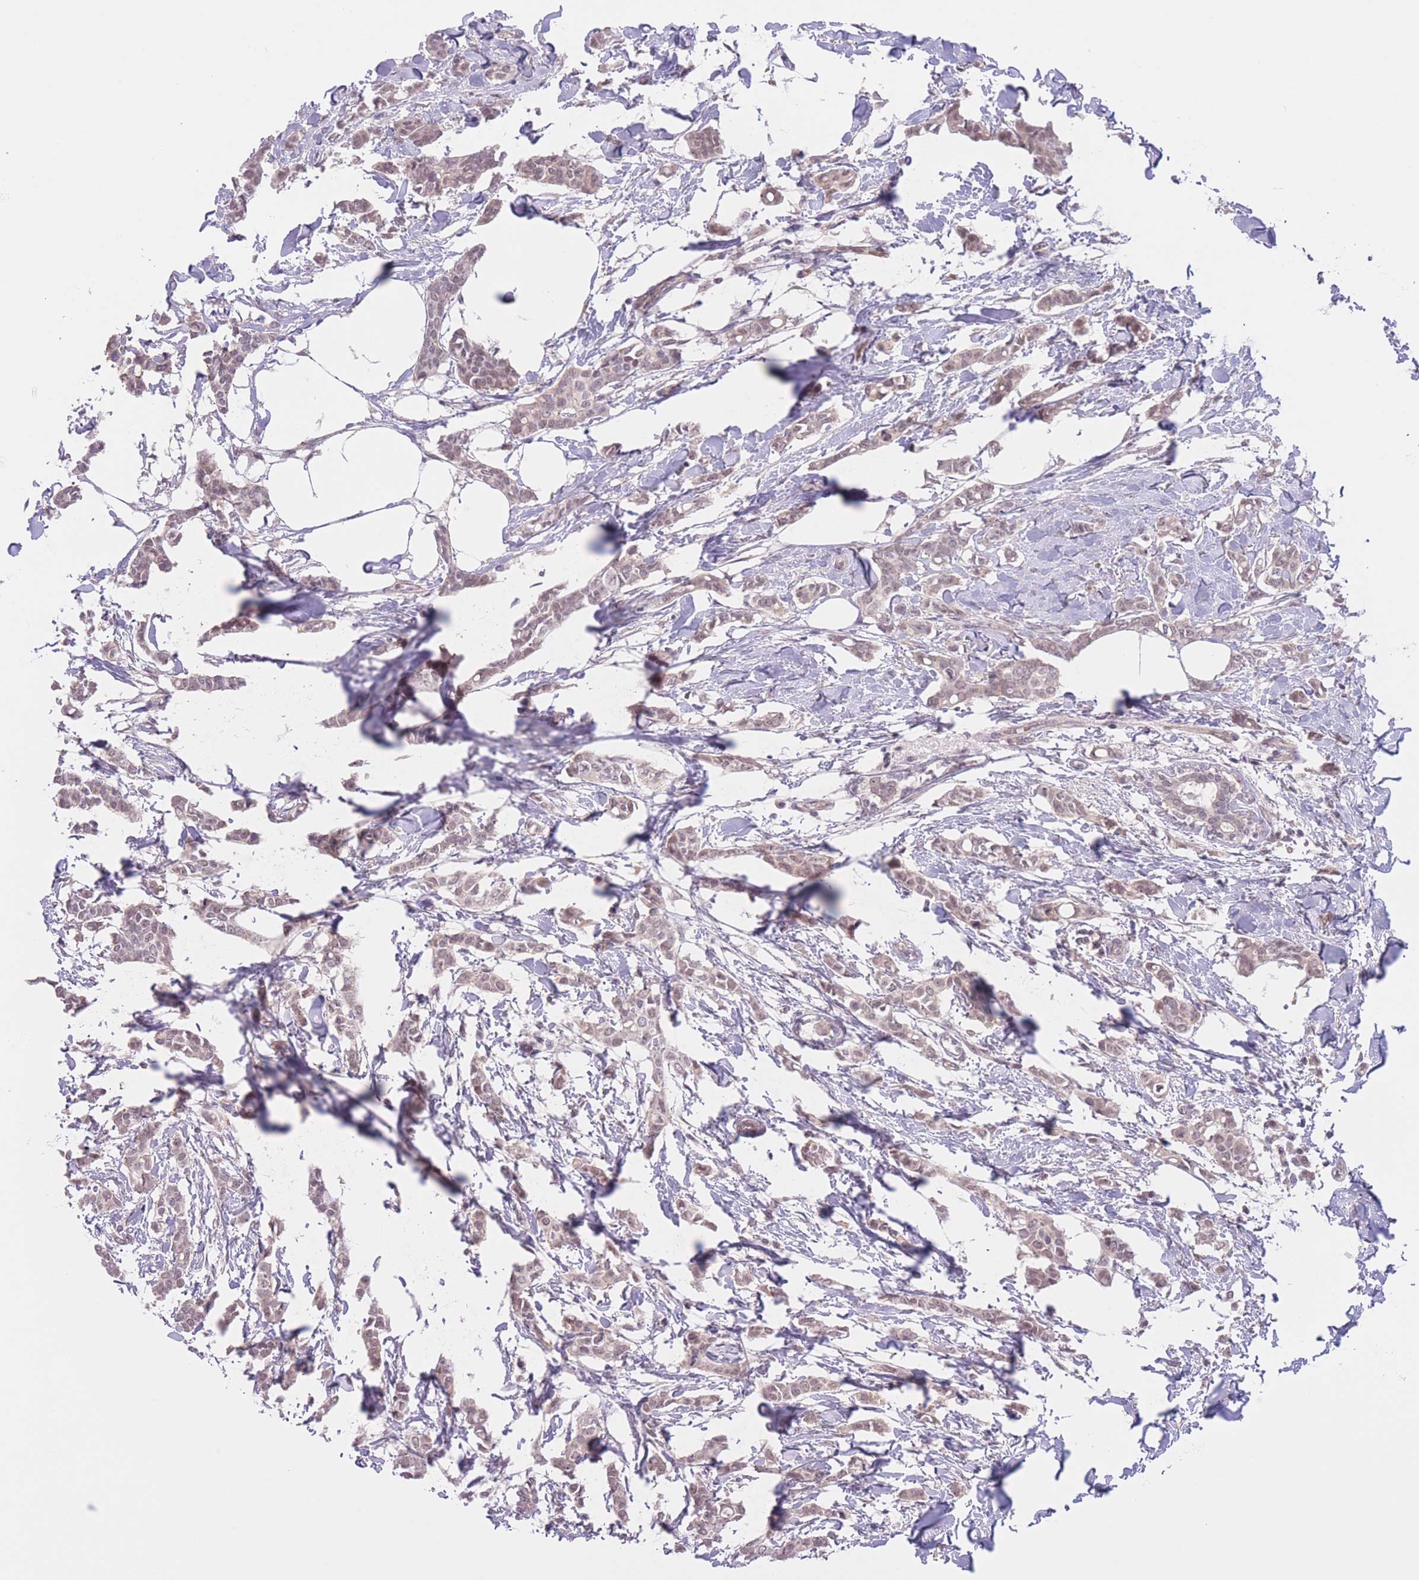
{"staining": {"intensity": "weak", "quantity": "25%-75%", "location": "nuclear"}, "tissue": "breast cancer", "cell_type": "Tumor cells", "image_type": "cancer", "snomed": [{"axis": "morphology", "description": "Duct carcinoma"}, {"axis": "topography", "description": "Breast"}], "caption": "Immunohistochemistry (IHC) micrograph of invasive ductal carcinoma (breast) stained for a protein (brown), which shows low levels of weak nuclear positivity in approximately 25%-75% of tumor cells.", "gene": "FUT5", "patient": {"sex": "female", "age": 41}}